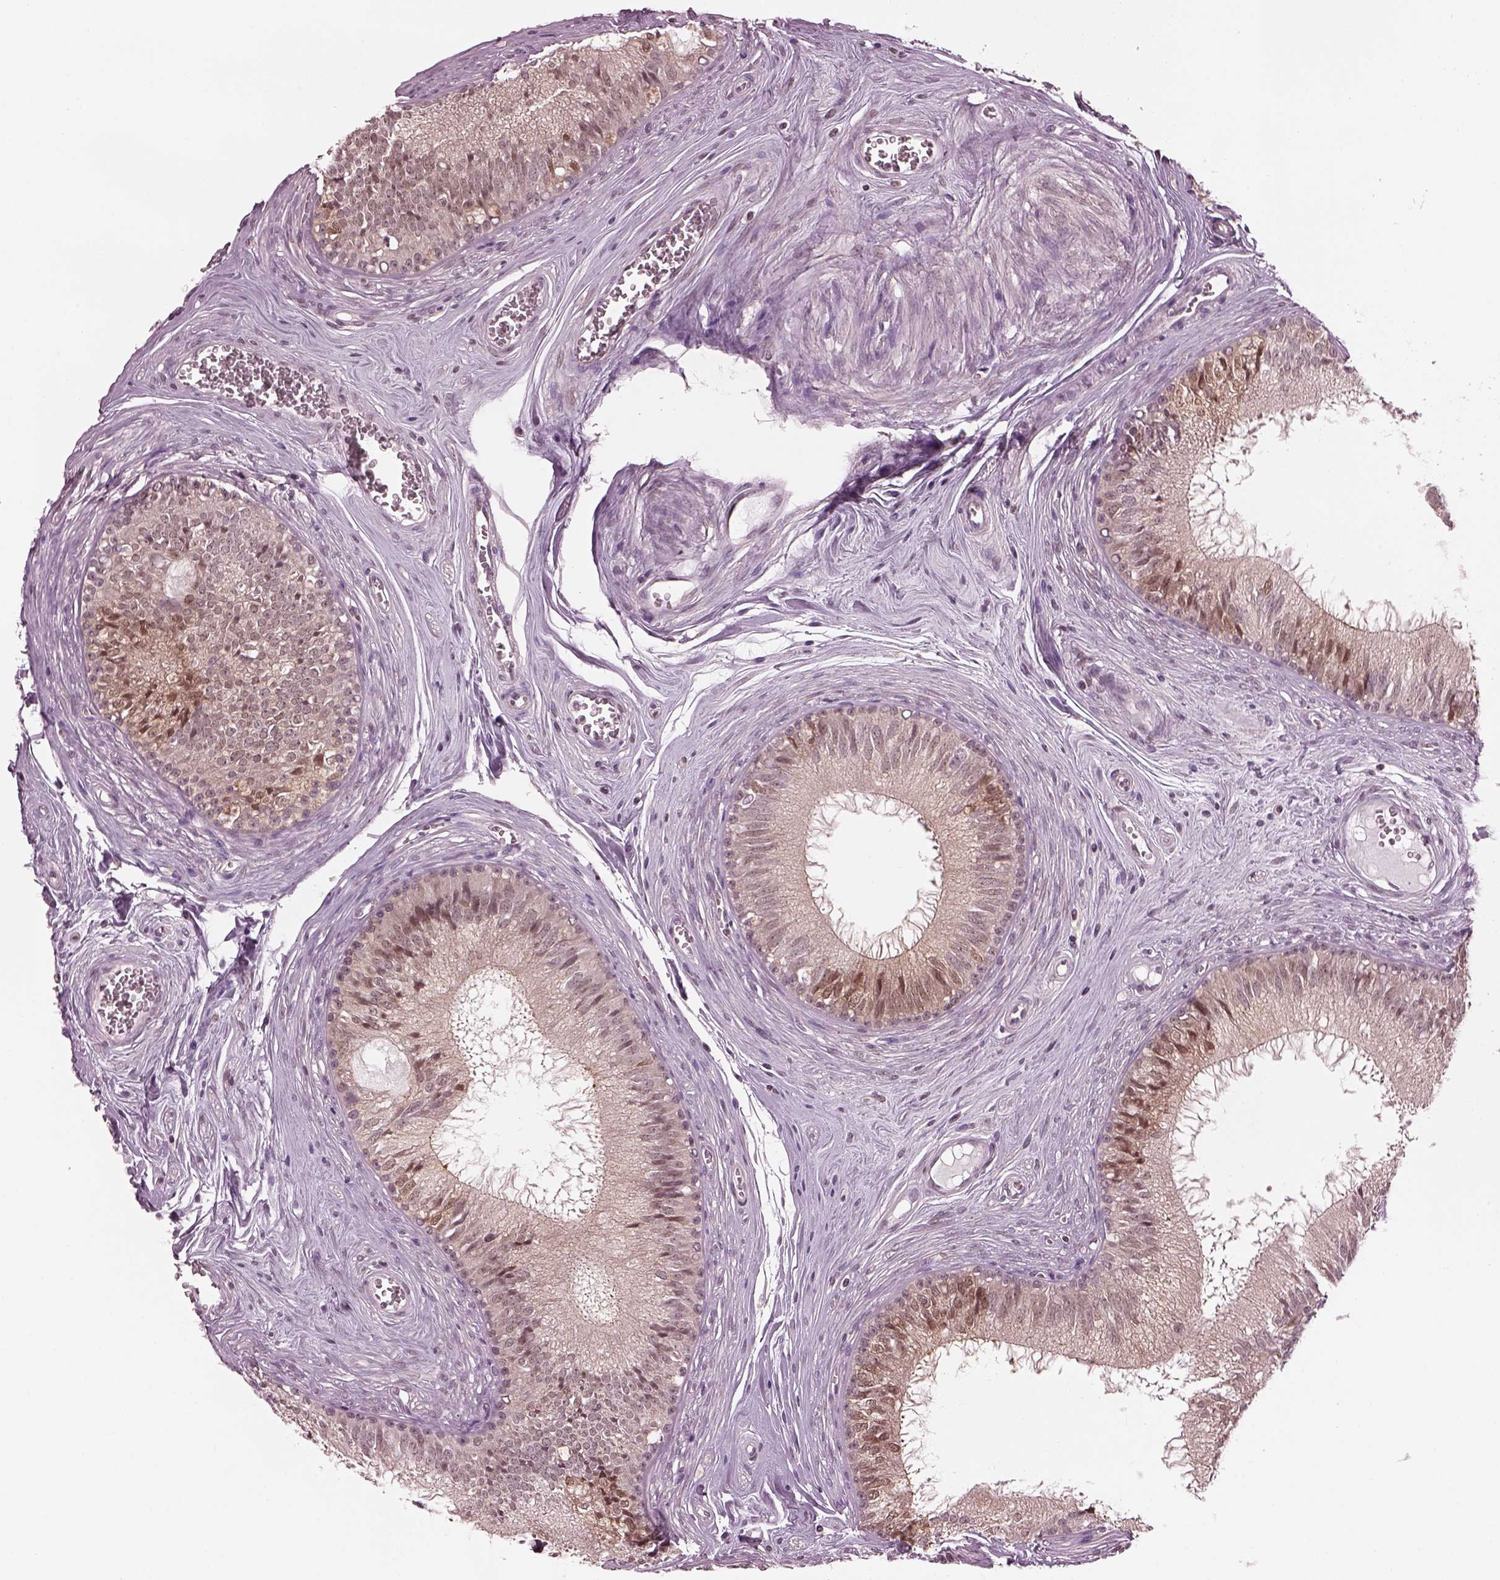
{"staining": {"intensity": "weak", "quantity": "25%-75%", "location": "nuclear"}, "tissue": "epididymis", "cell_type": "Glandular cells", "image_type": "normal", "snomed": [{"axis": "morphology", "description": "Normal tissue, NOS"}, {"axis": "topography", "description": "Epididymis"}], "caption": "Normal epididymis reveals weak nuclear positivity in approximately 25%-75% of glandular cells Using DAB (brown) and hematoxylin (blue) stains, captured at high magnification using brightfield microscopy..", "gene": "SRI", "patient": {"sex": "male", "age": 37}}